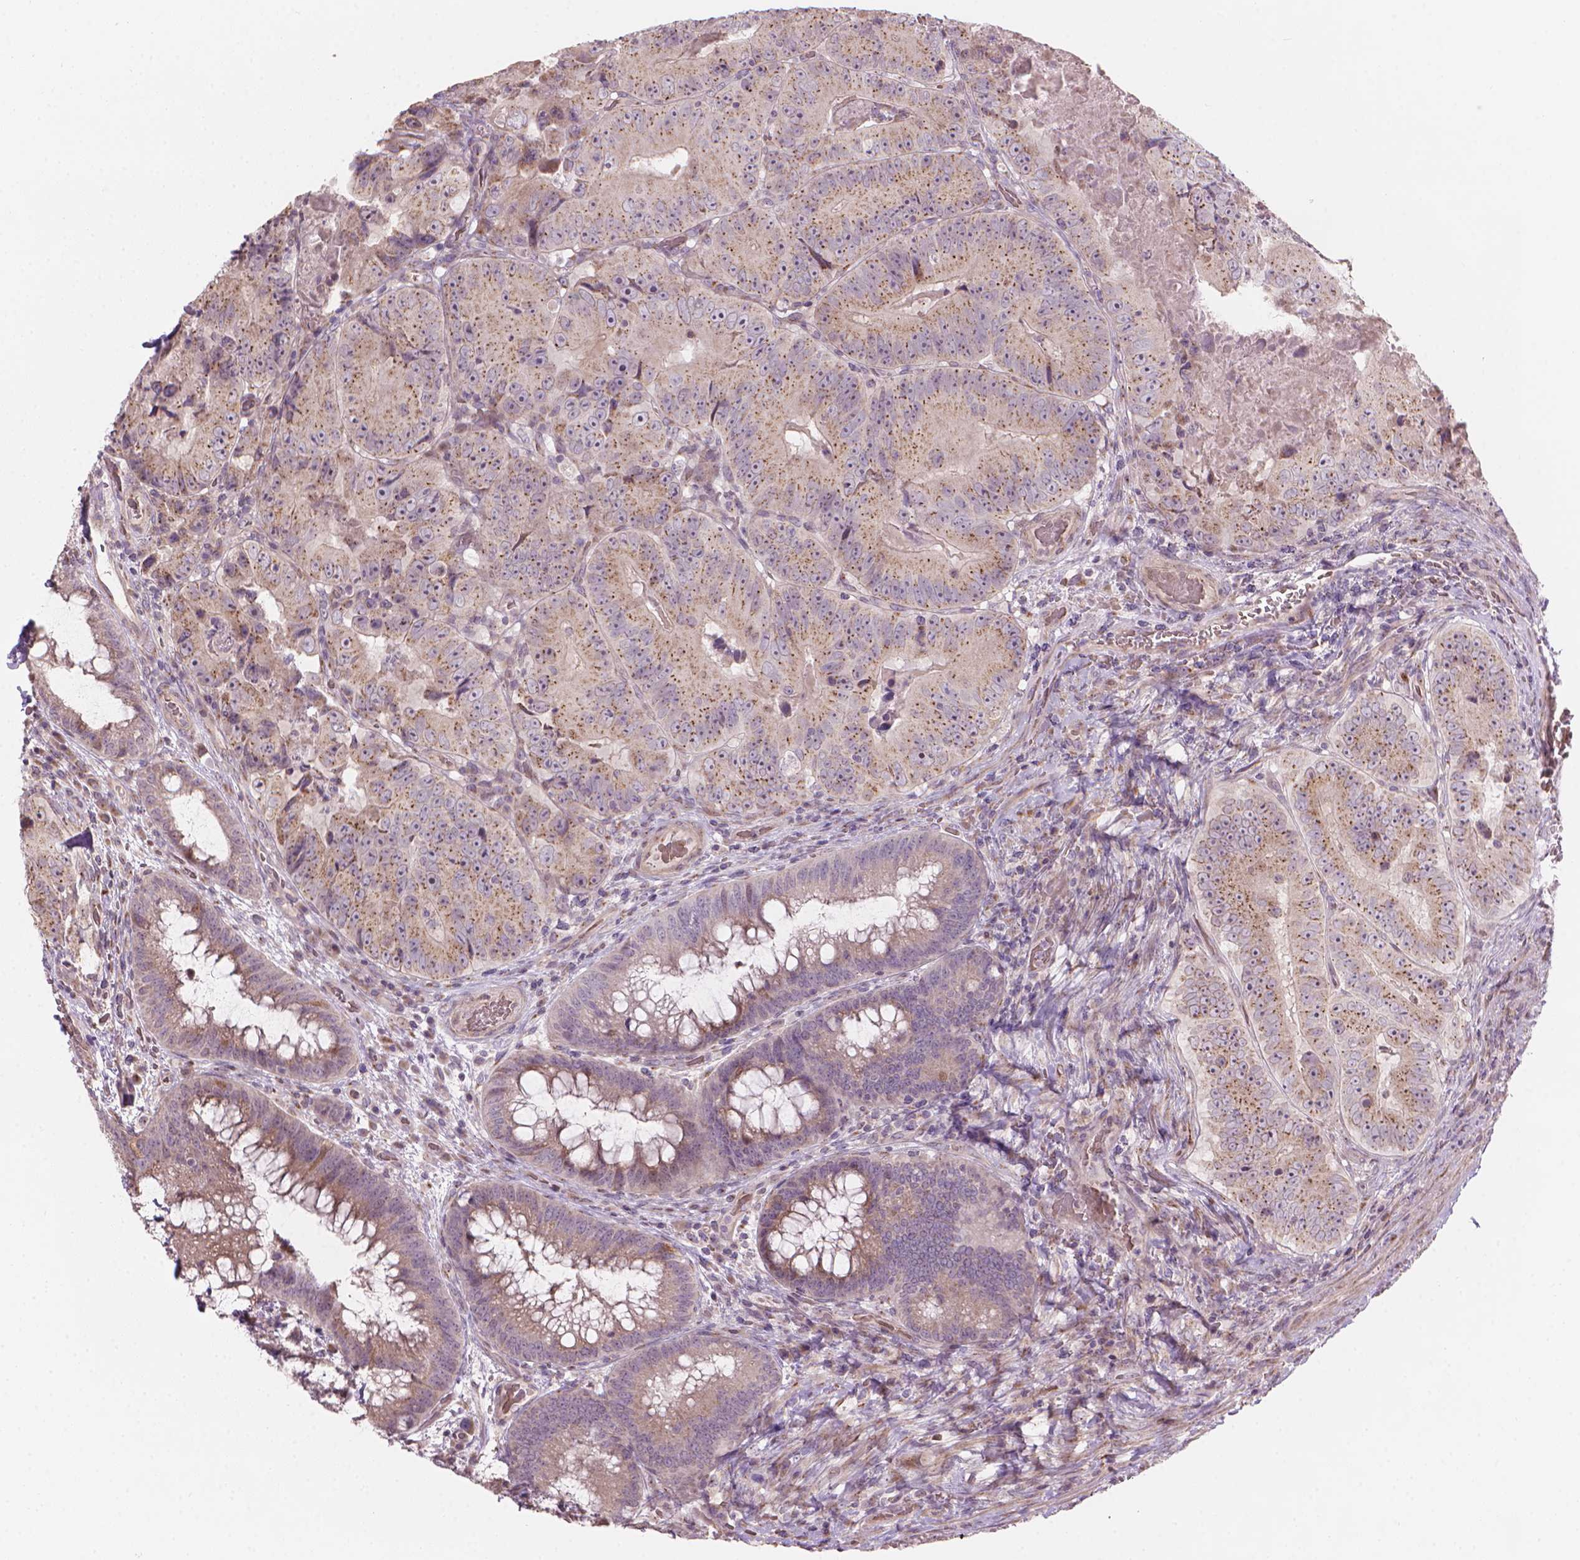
{"staining": {"intensity": "weak", "quantity": ">75%", "location": "cytoplasmic/membranous"}, "tissue": "colorectal cancer", "cell_type": "Tumor cells", "image_type": "cancer", "snomed": [{"axis": "morphology", "description": "Adenocarcinoma, NOS"}, {"axis": "topography", "description": "Colon"}], "caption": "Colorectal cancer (adenocarcinoma) stained with a protein marker reveals weak staining in tumor cells.", "gene": "IFFO1", "patient": {"sex": "female", "age": 86}}